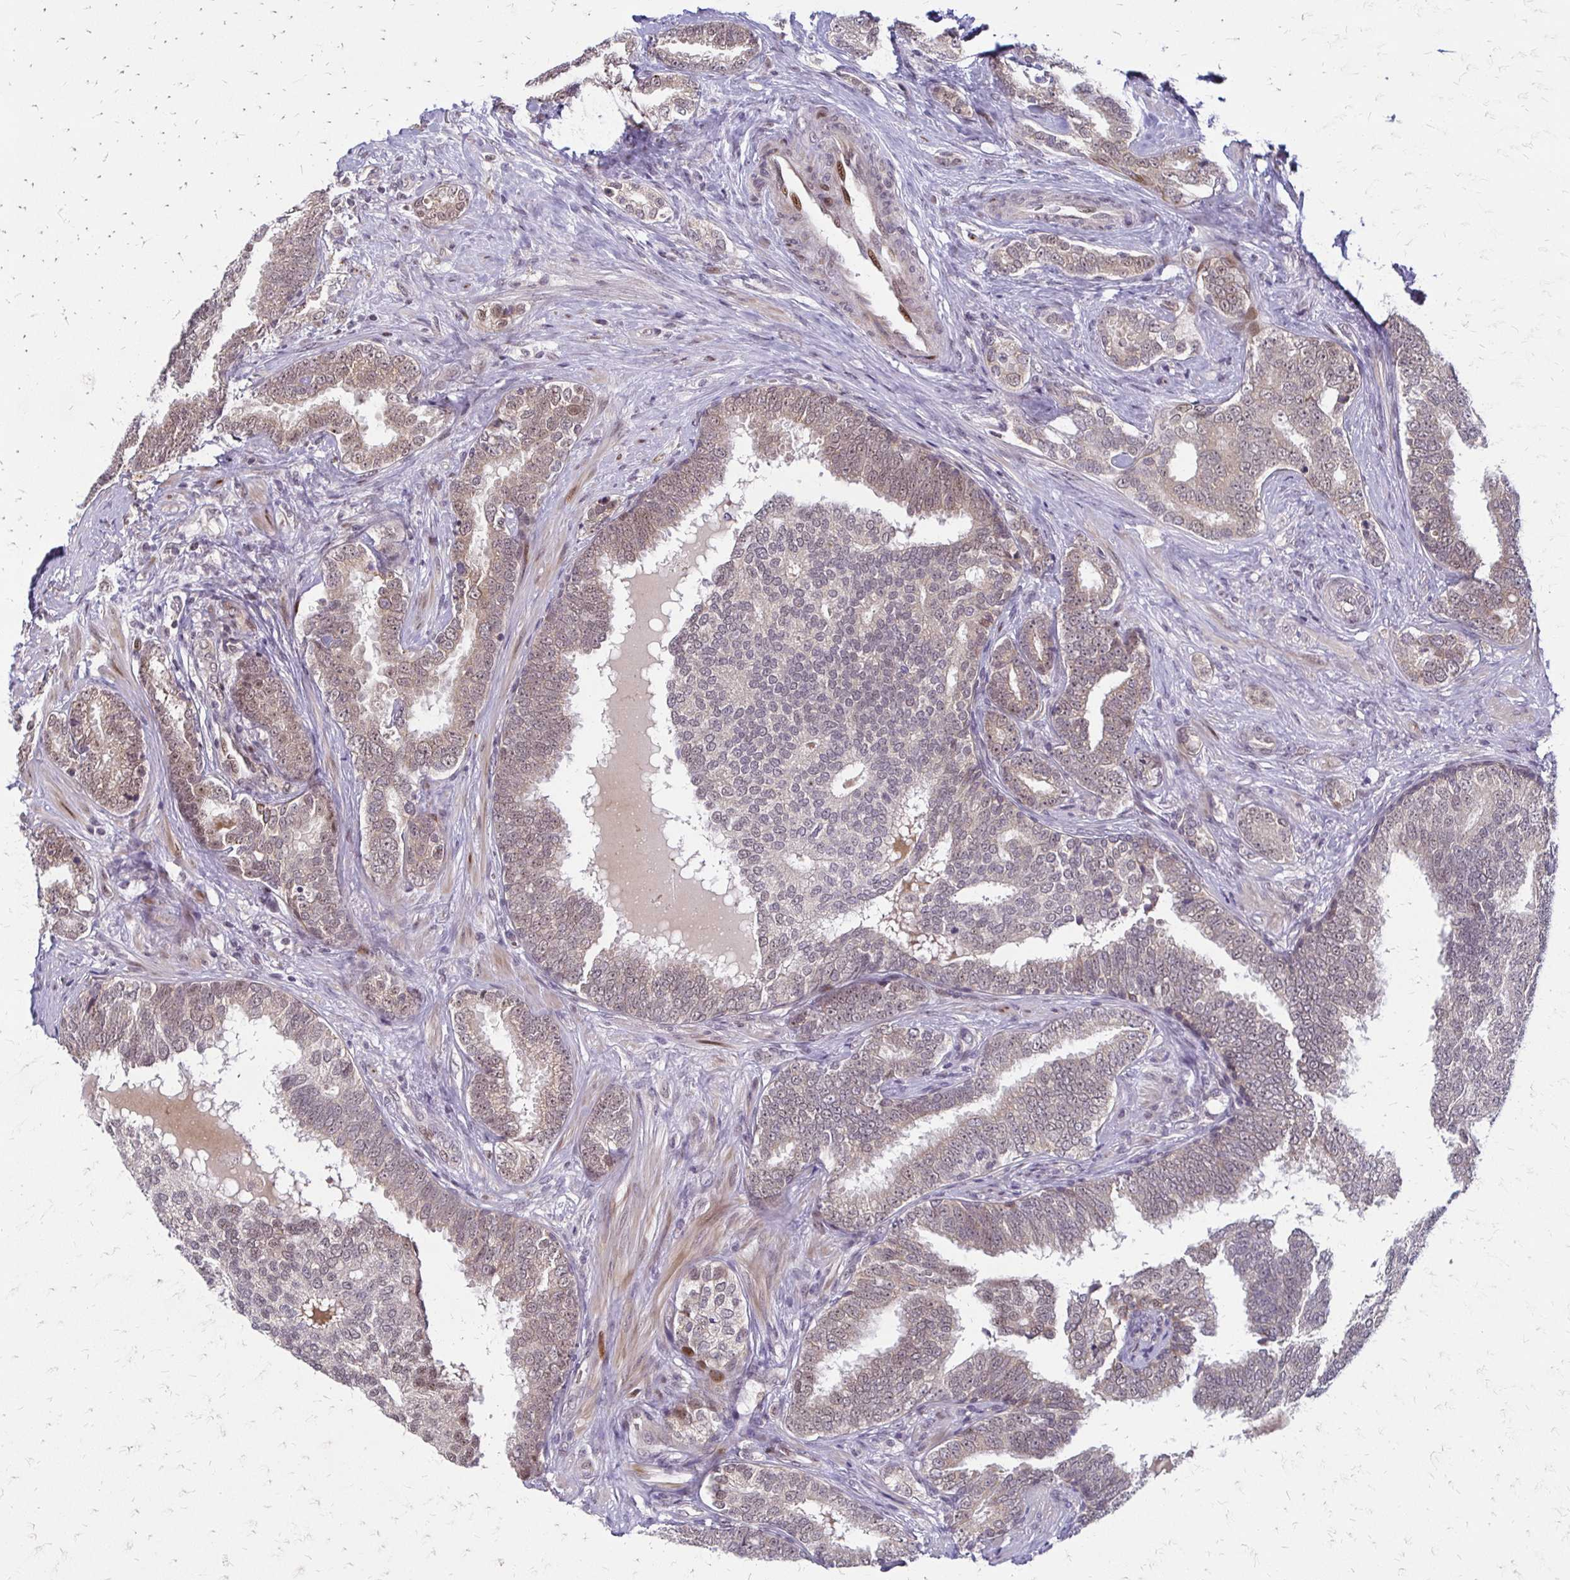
{"staining": {"intensity": "weak", "quantity": ">75%", "location": "cytoplasmic/membranous,nuclear"}, "tissue": "prostate cancer", "cell_type": "Tumor cells", "image_type": "cancer", "snomed": [{"axis": "morphology", "description": "Adenocarcinoma, High grade"}, {"axis": "topography", "description": "Prostate"}], "caption": "Tumor cells demonstrate low levels of weak cytoplasmic/membranous and nuclear staining in approximately >75% of cells in human prostate cancer.", "gene": "TRIR", "patient": {"sex": "male", "age": 72}}